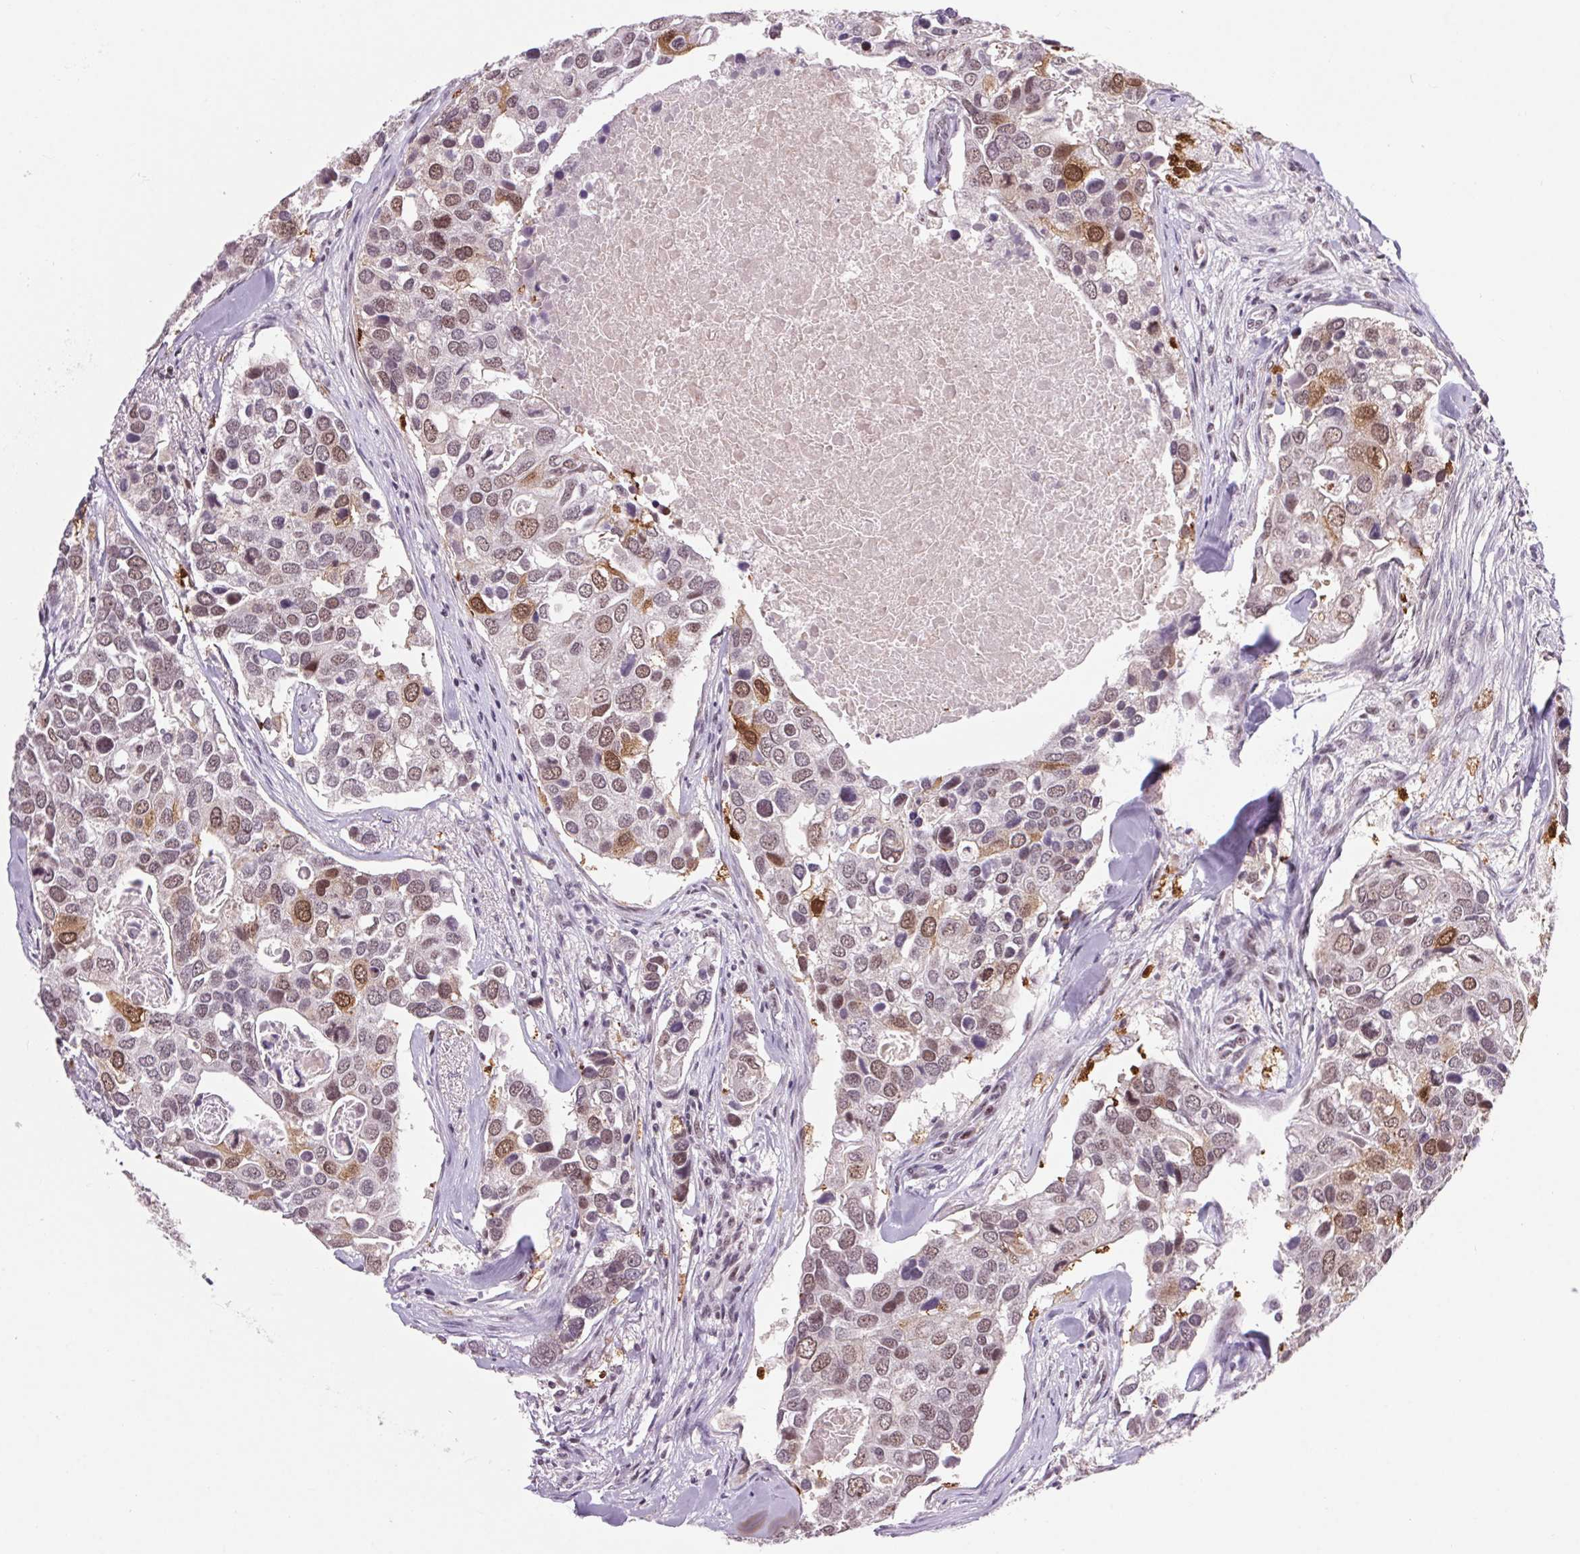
{"staining": {"intensity": "moderate", "quantity": "25%-75%", "location": "nuclear"}, "tissue": "breast cancer", "cell_type": "Tumor cells", "image_type": "cancer", "snomed": [{"axis": "morphology", "description": "Duct carcinoma"}, {"axis": "topography", "description": "Breast"}], "caption": "DAB (3,3'-diaminobenzidine) immunohistochemical staining of human intraductal carcinoma (breast) shows moderate nuclear protein expression in approximately 25%-75% of tumor cells.", "gene": "CD2BP2", "patient": {"sex": "female", "age": 83}}